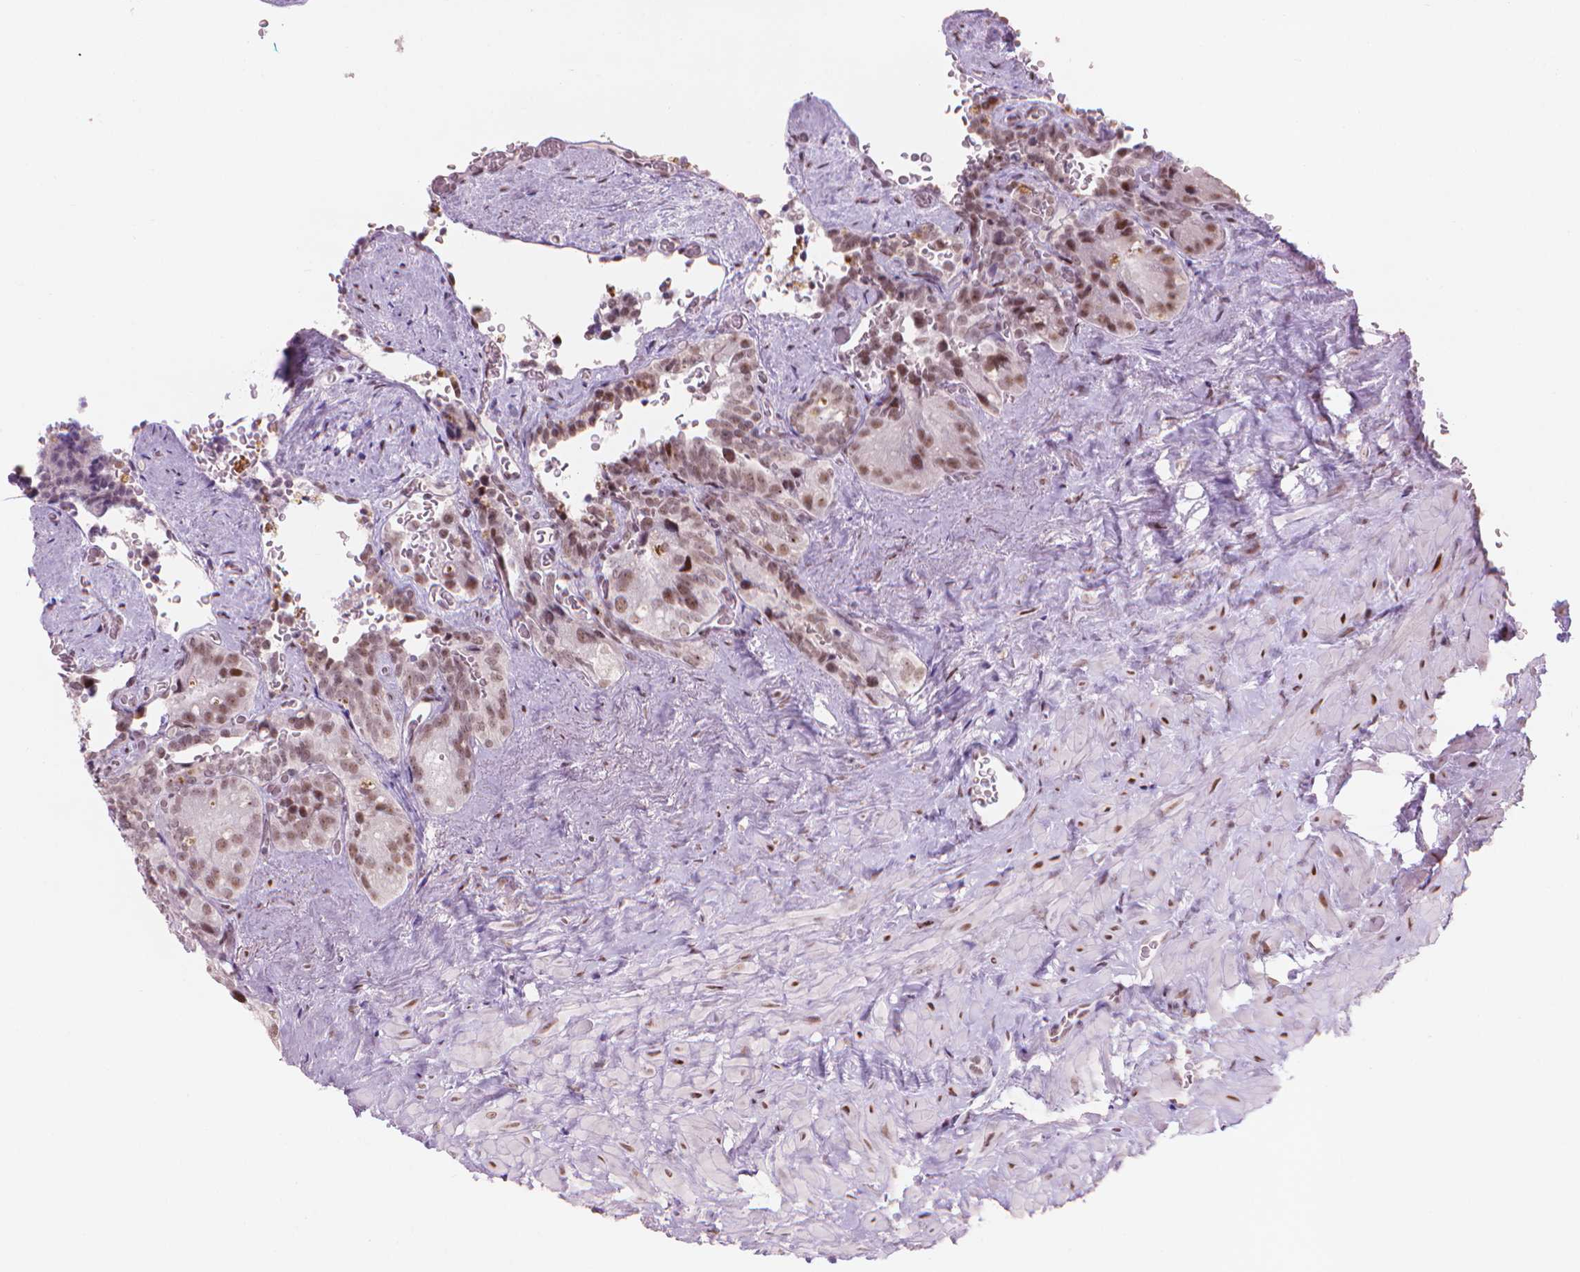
{"staining": {"intensity": "moderate", "quantity": ">75%", "location": "nuclear"}, "tissue": "seminal vesicle", "cell_type": "Glandular cells", "image_type": "normal", "snomed": [{"axis": "morphology", "description": "Normal tissue, NOS"}, {"axis": "topography", "description": "Seminal veicle"}], "caption": "Immunohistochemical staining of normal seminal vesicle displays medium levels of moderate nuclear expression in approximately >75% of glandular cells. (Brightfield microscopy of DAB IHC at high magnification).", "gene": "HES7", "patient": {"sex": "male", "age": 69}}